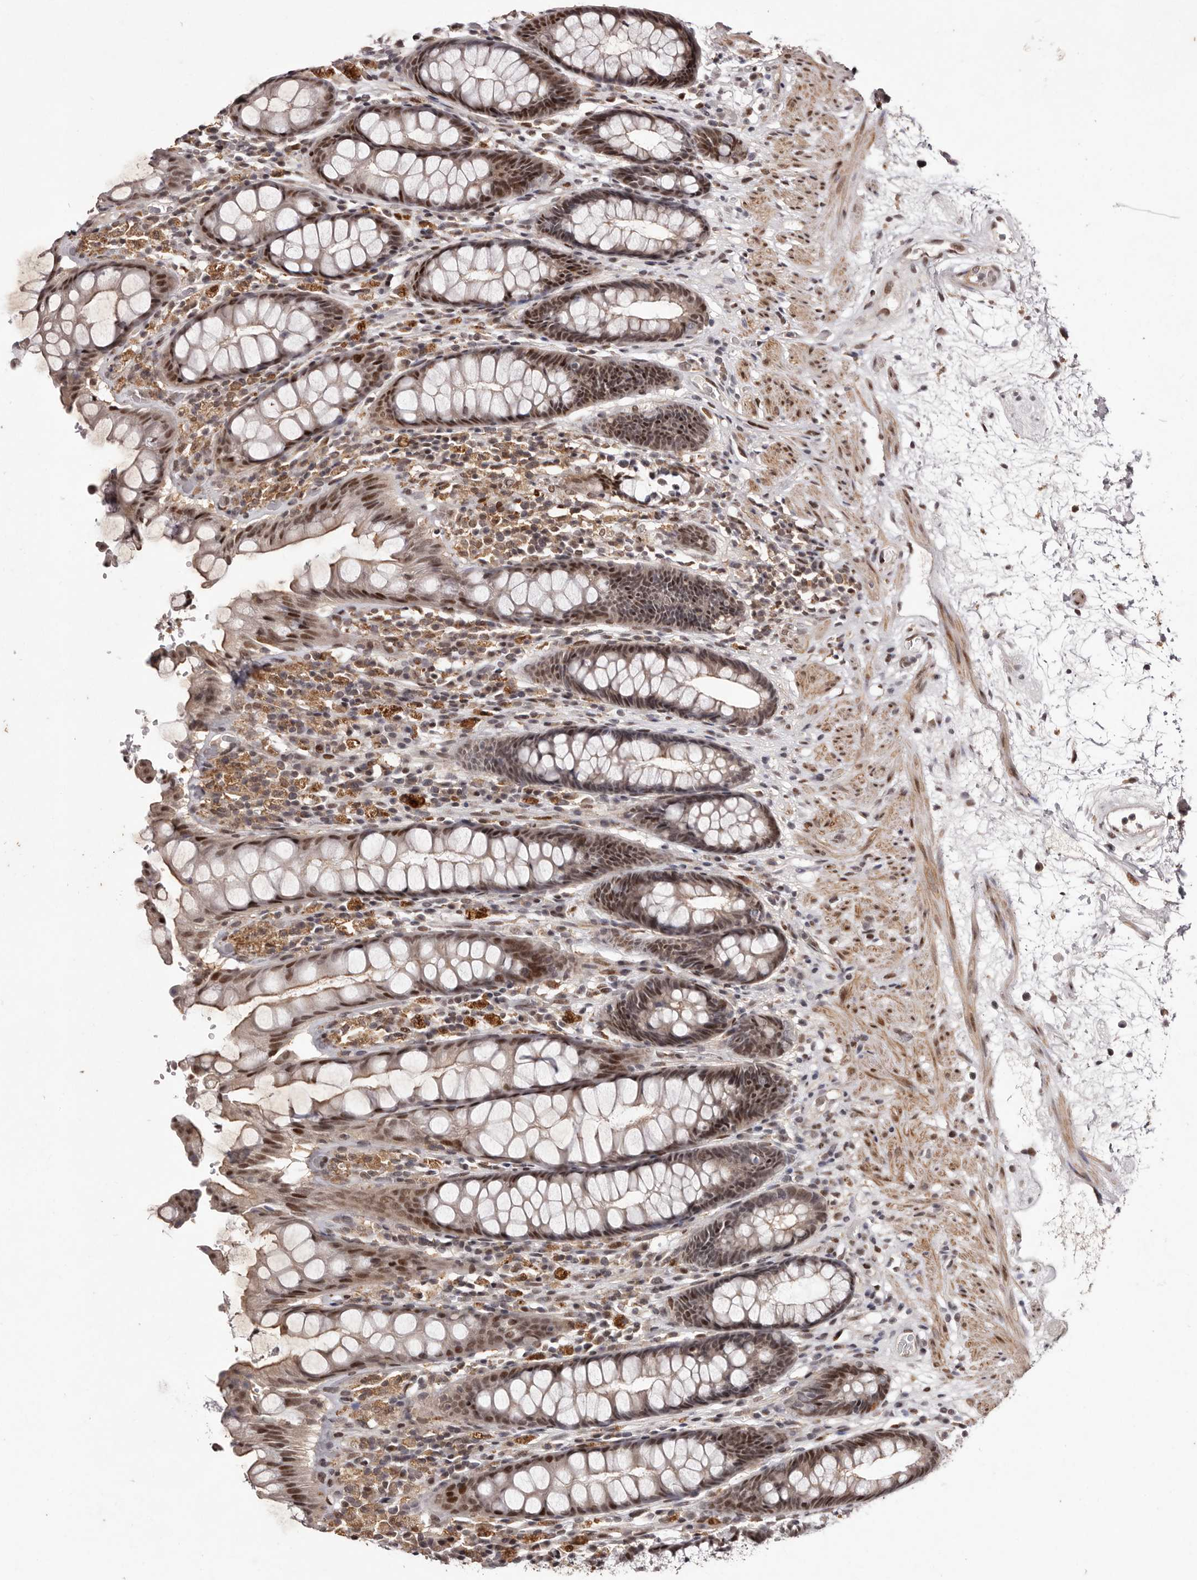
{"staining": {"intensity": "moderate", "quantity": ">75%", "location": "nuclear"}, "tissue": "rectum", "cell_type": "Glandular cells", "image_type": "normal", "snomed": [{"axis": "morphology", "description": "Normal tissue, NOS"}, {"axis": "topography", "description": "Rectum"}], "caption": "The photomicrograph demonstrates a brown stain indicating the presence of a protein in the nuclear of glandular cells in rectum.", "gene": "FBXO5", "patient": {"sex": "male", "age": 64}}